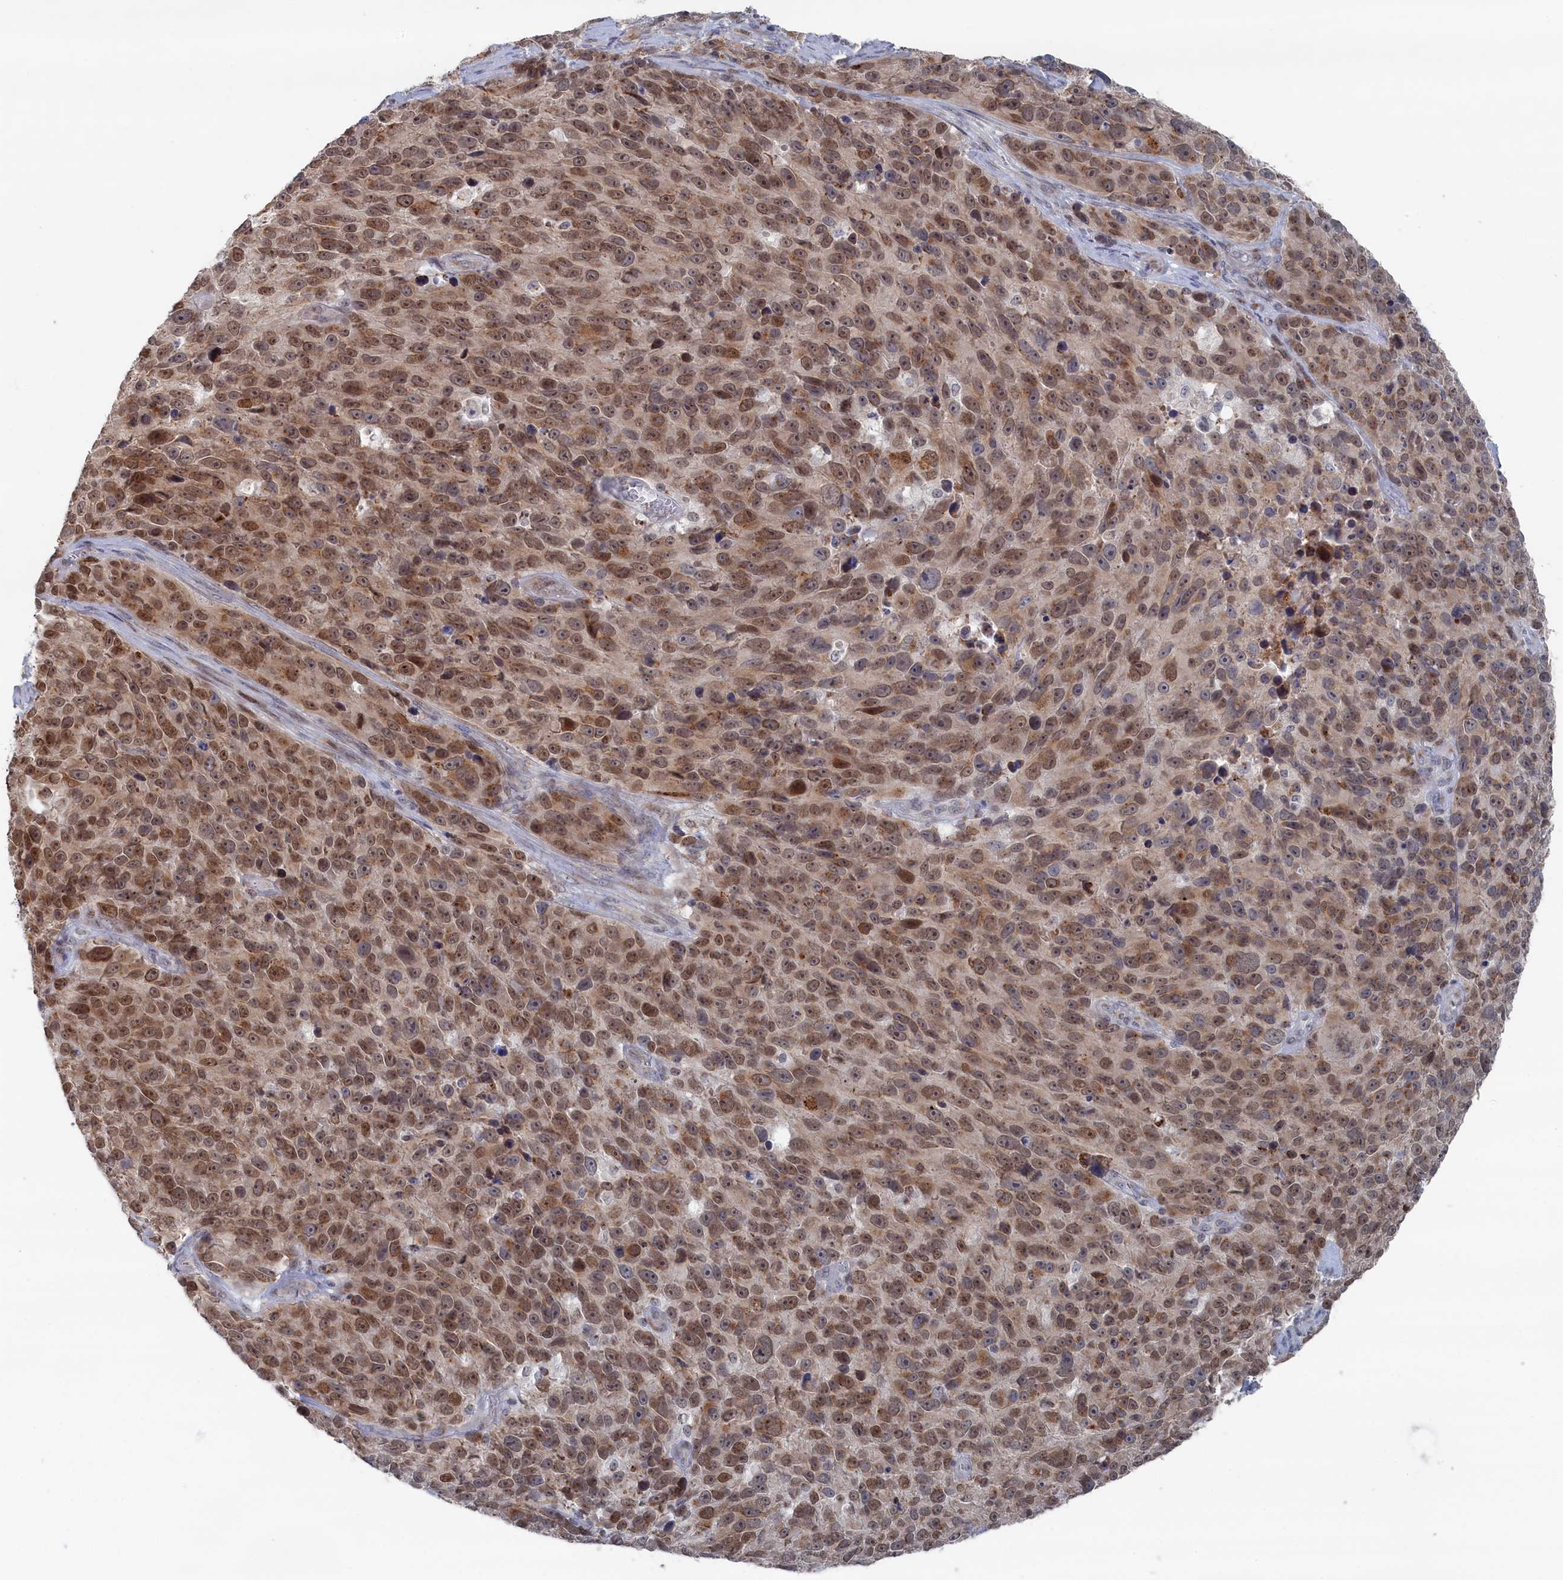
{"staining": {"intensity": "moderate", "quantity": ">75%", "location": "nuclear"}, "tissue": "melanoma", "cell_type": "Tumor cells", "image_type": "cancer", "snomed": [{"axis": "morphology", "description": "Malignant melanoma, NOS"}, {"axis": "topography", "description": "Skin"}], "caption": "This micrograph exhibits malignant melanoma stained with IHC to label a protein in brown. The nuclear of tumor cells show moderate positivity for the protein. Nuclei are counter-stained blue.", "gene": "IRX1", "patient": {"sex": "male", "age": 84}}